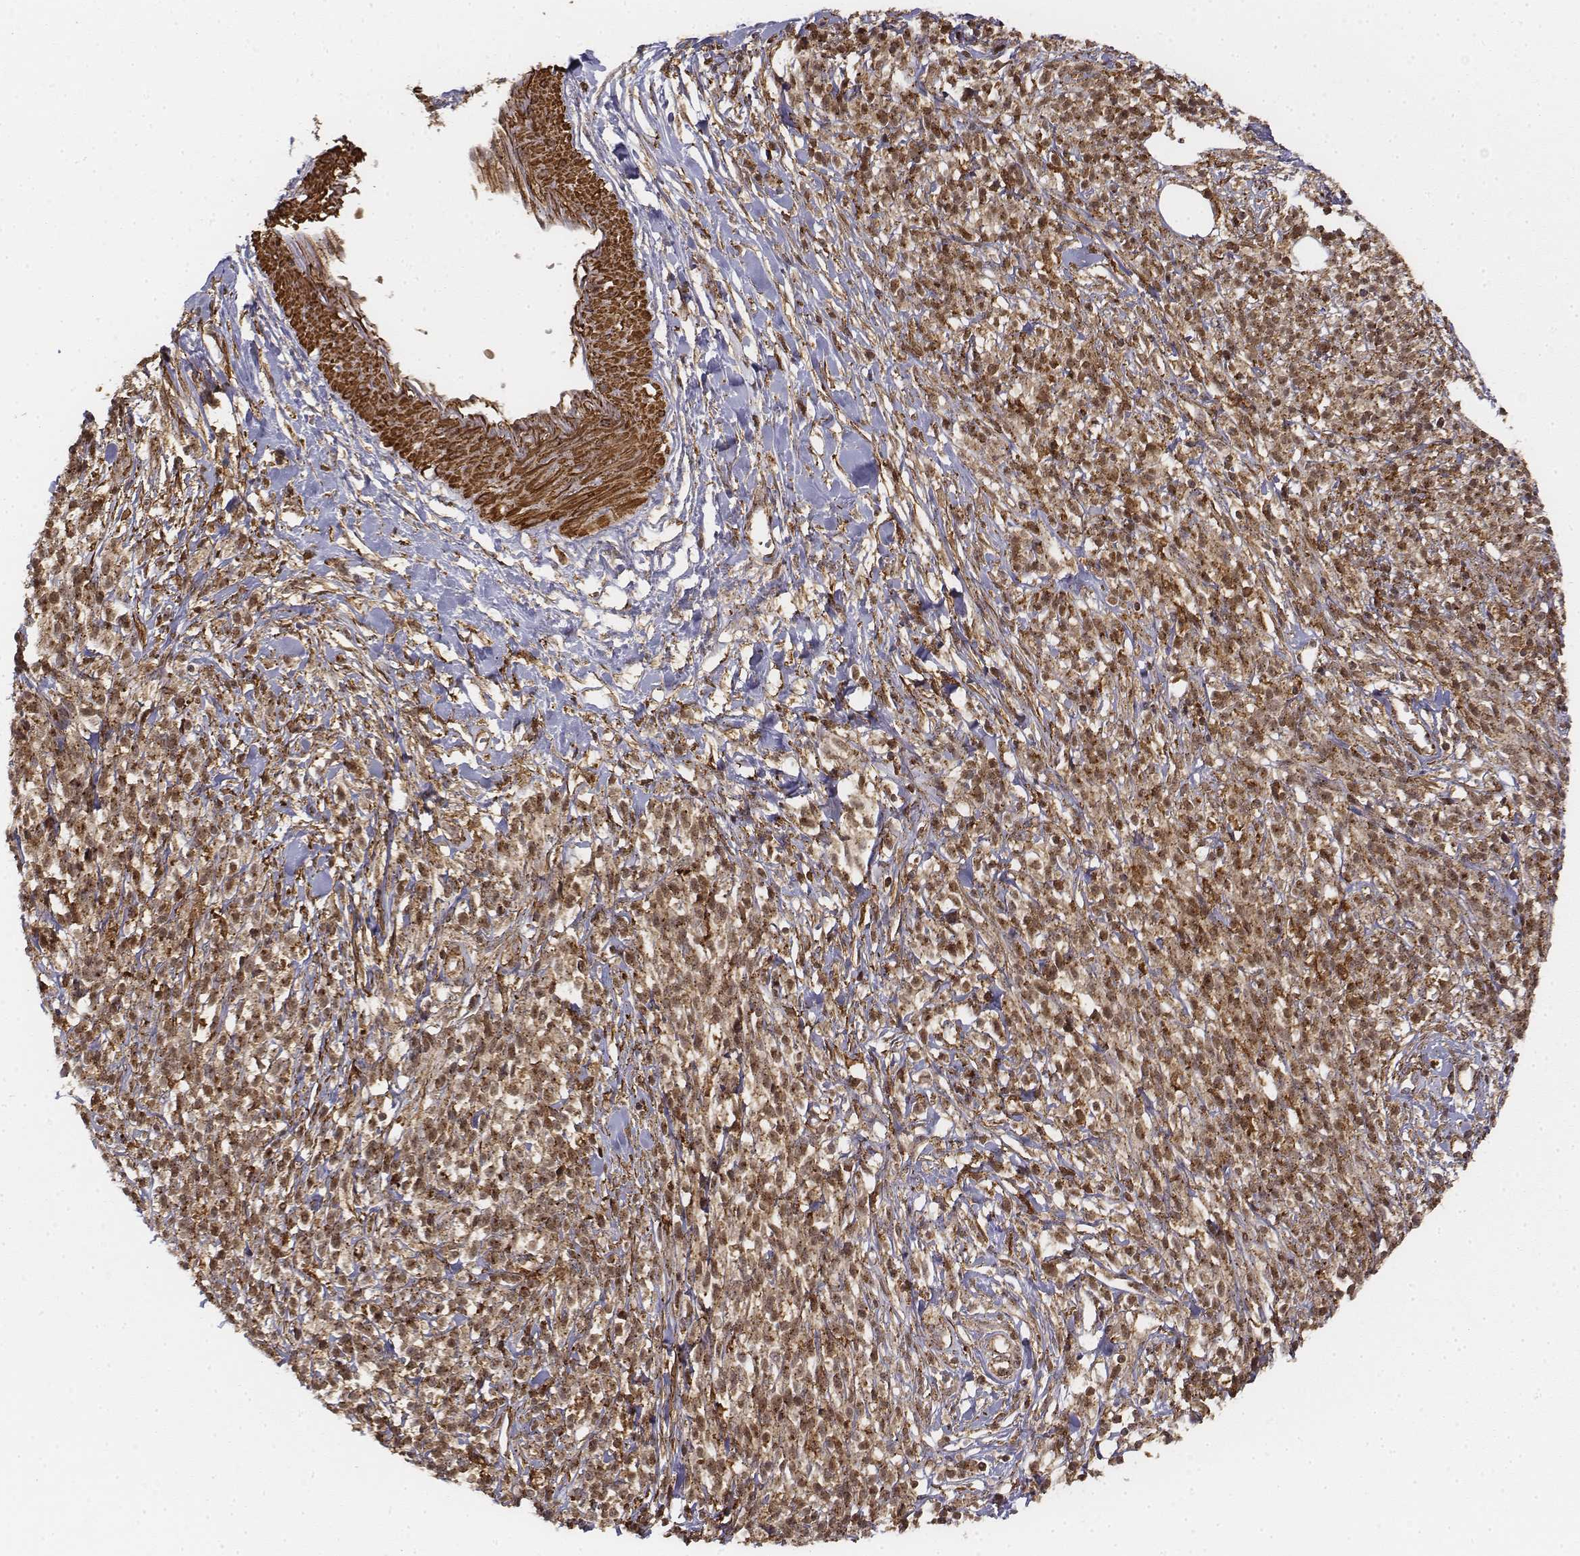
{"staining": {"intensity": "moderate", "quantity": ">75%", "location": "cytoplasmic/membranous,nuclear"}, "tissue": "melanoma", "cell_type": "Tumor cells", "image_type": "cancer", "snomed": [{"axis": "morphology", "description": "Malignant melanoma, NOS"}, {"axis": "topography", "description": "Skin"}, {"axis": "topography", "description": "Skin of trunk"}], "caption": "The immunohistochemical stain labels moderate cytoplasmic/membranous and nuclear expression in tumor cells of melanoma tissue.", "gene": "ZFYVE19", "patient": {"sex": "male", "age": 74}}